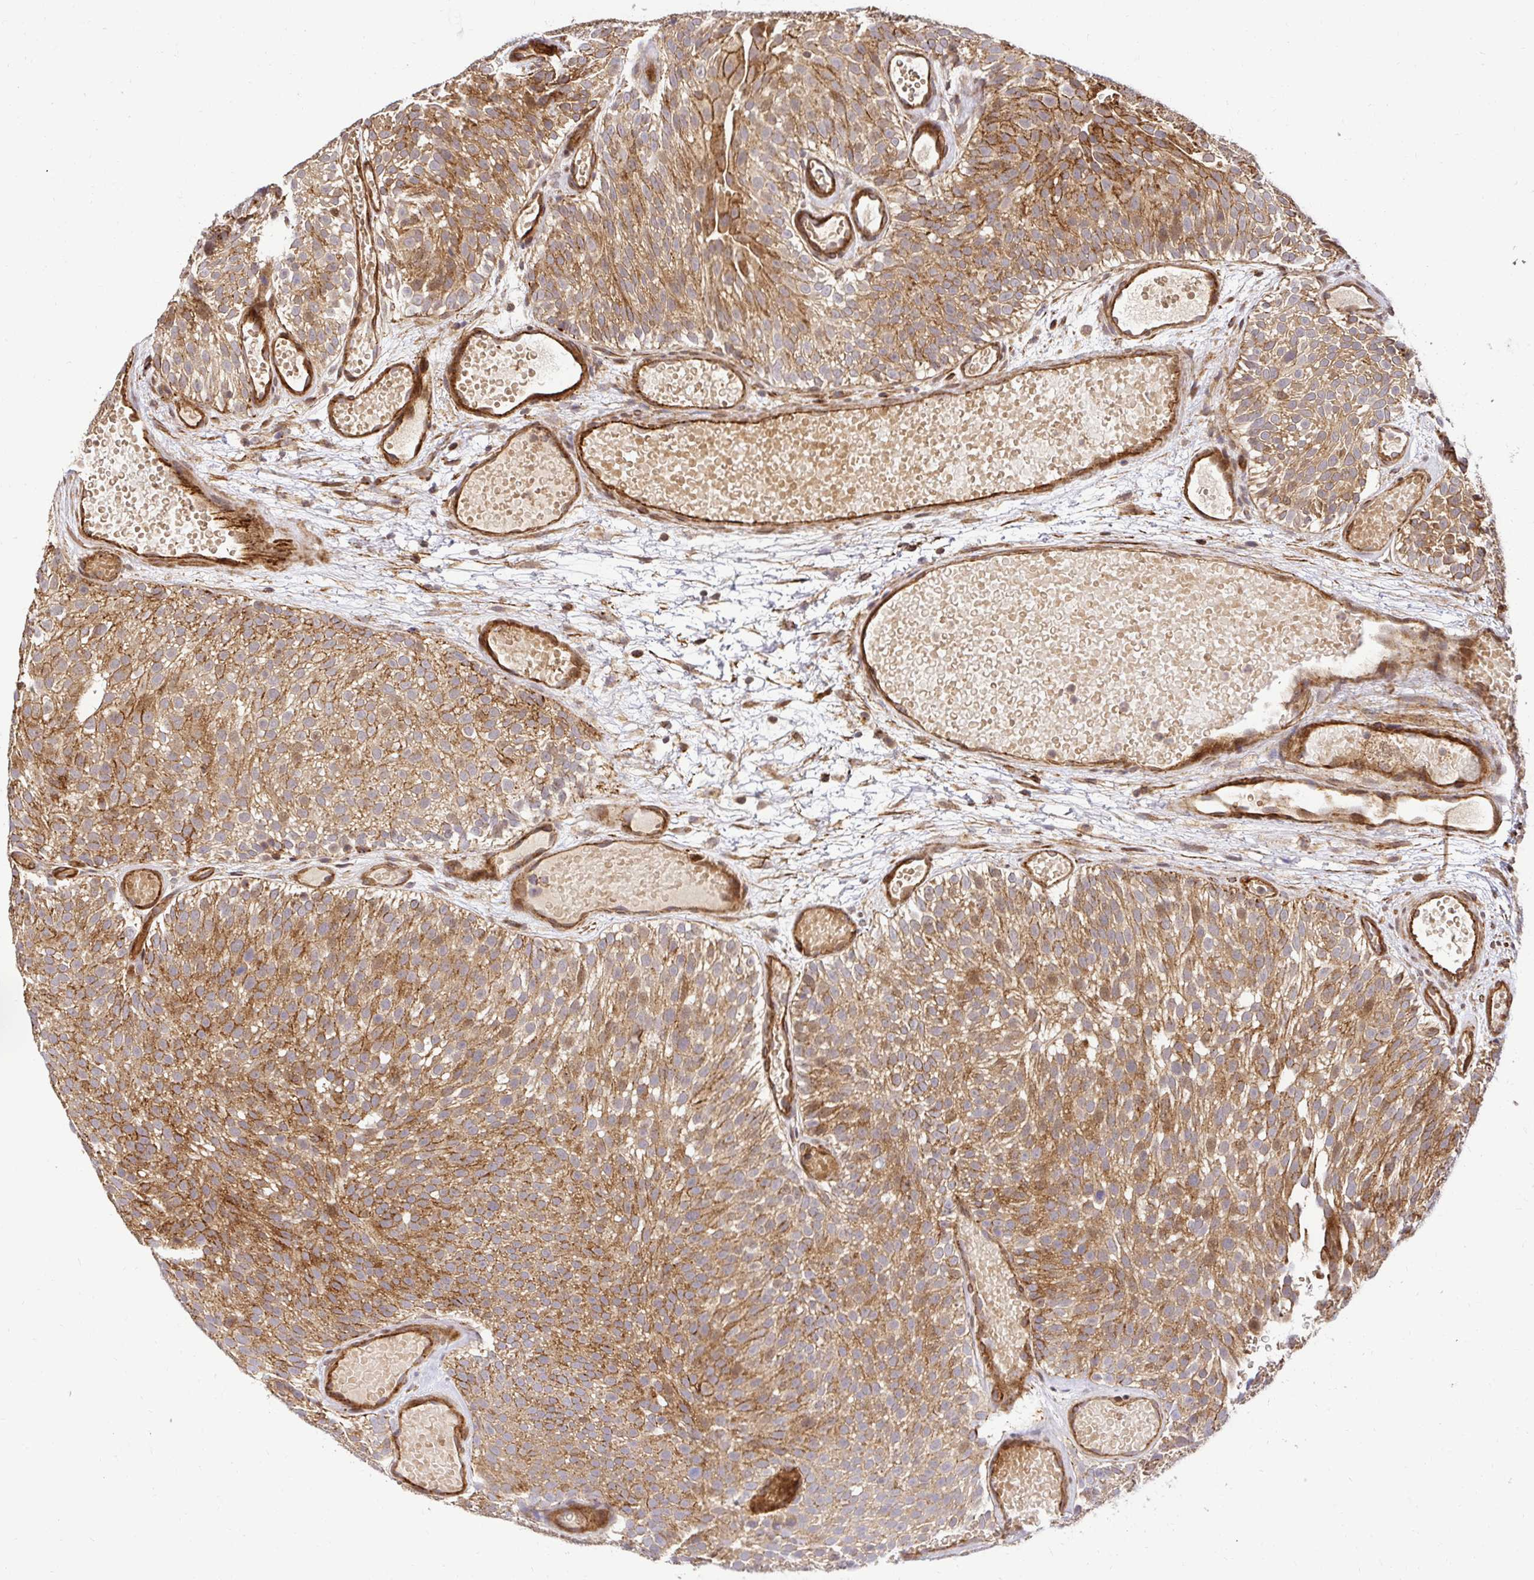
{"staining": {"intensity": "moderate", "quantity": ">75%", "location": "cytoplasmic/membranous"}, "tissue": "urothelial cancer", "cell_type": "Tumor cells", "image_type": "cancer", "snomed": [{"axis": "morphology", "description": "Urothelial carcinoma, Low grade"}, {"axis": "topography", "description": "Urinary bladder"}], "caption": "Tumor cells show medium levels of moderate cytoplasmic/membranous positivity in approximately >75% of cells in human urothelial cancer.", "gene": "PSMA4", "patient": {"sex": "male", "age": 78}}